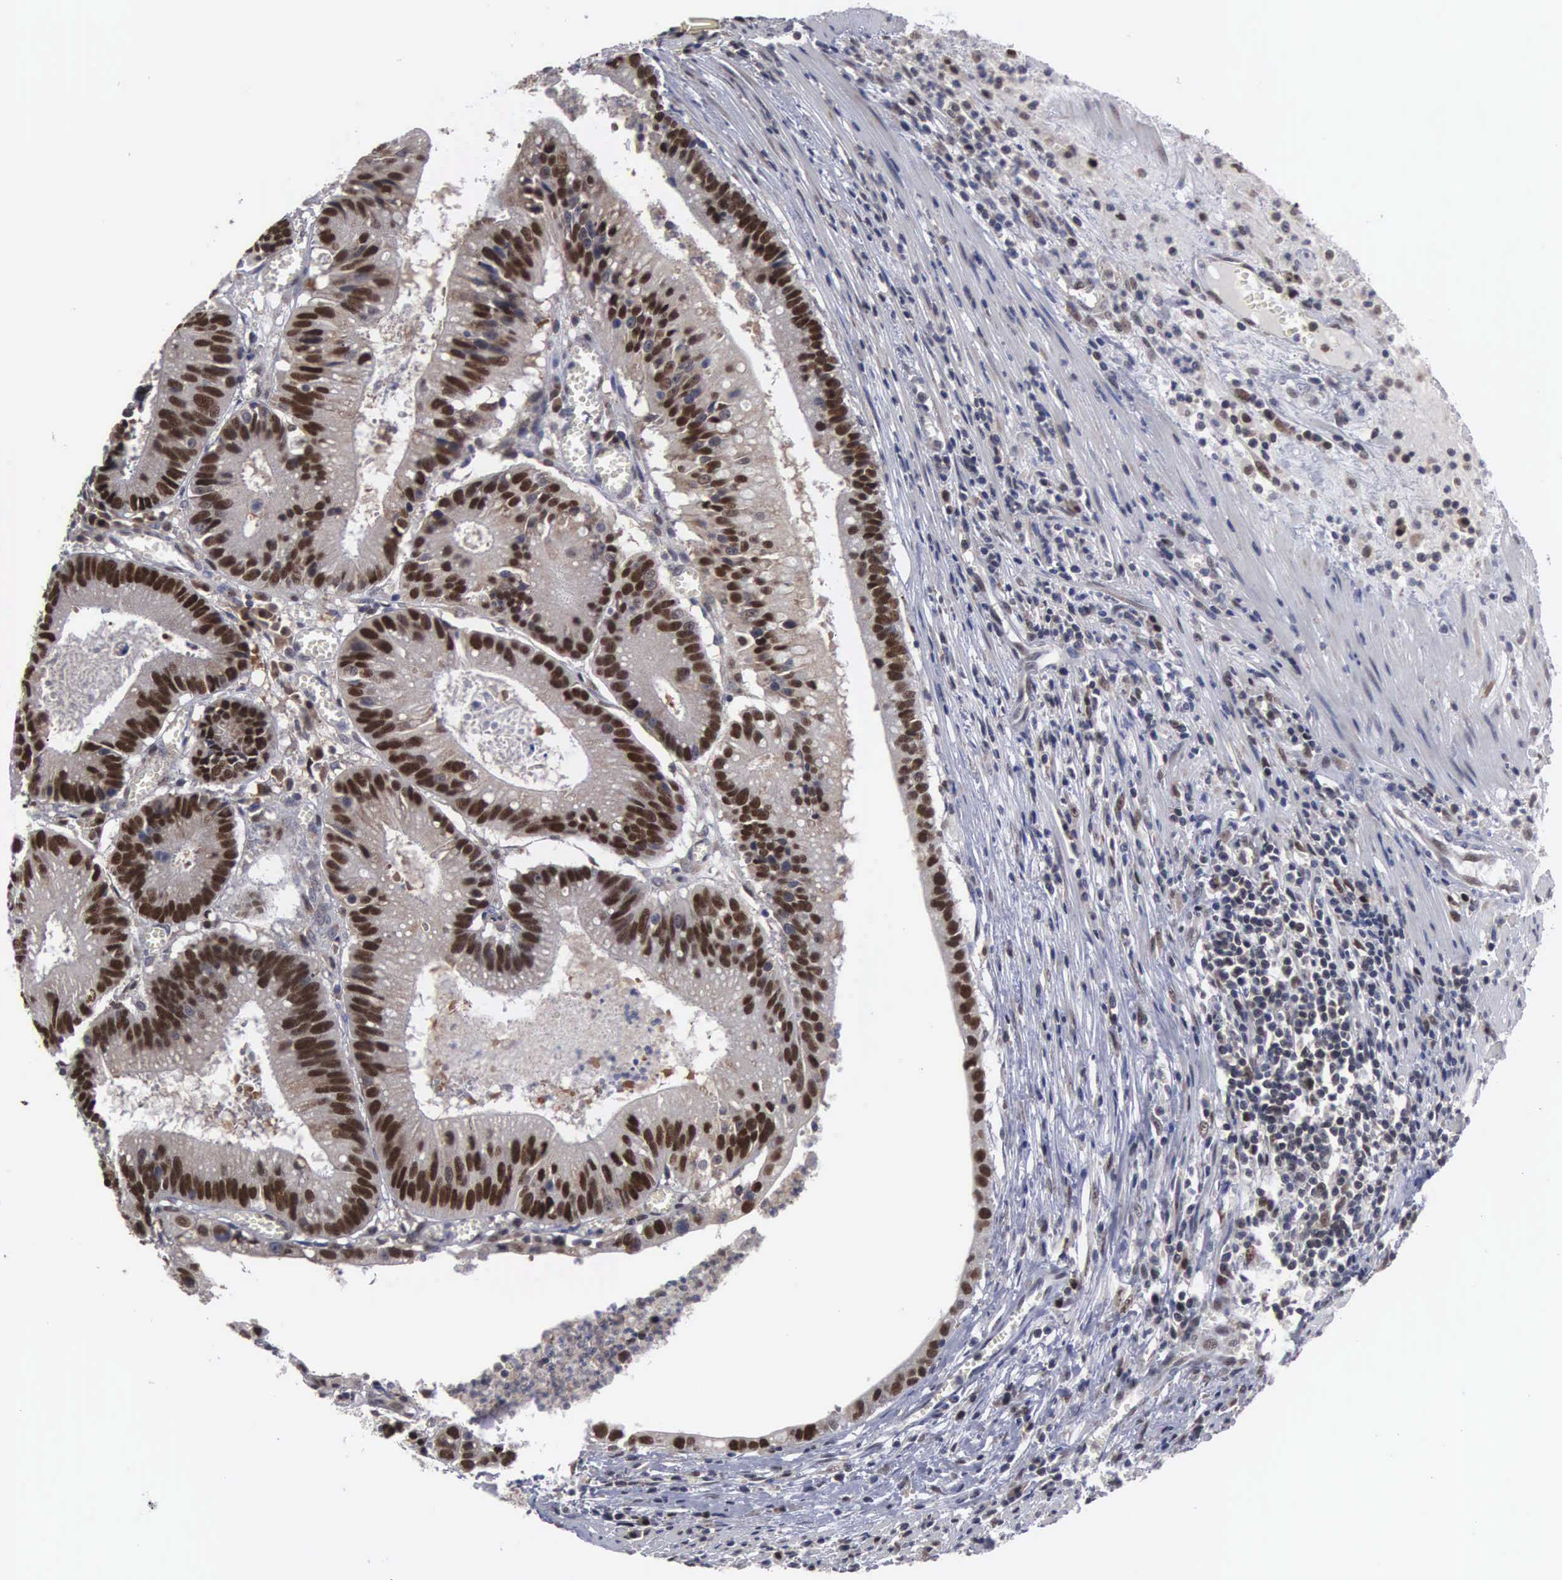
{"staining": {"intensity": "strong", "quantity": ">75%", "location": "nuclear"}, "tissue": "colorectal cancer", "cell_type": "Tumor cells", "image_type": "cancer", "snomed": [{"axis": "morphology", "description": "Adenocarcinoma, NOS"}, {"axis": "topography", "description": "Rectum"}], "caption": "Immunohistochemistry (IHC) of colorectal adenocarcinoma demonstrates high levels of strong nuclear staining in approximately >75% of tumor cells. The staining was performed using DAB (3,3'-diaminobenzidine) to visualize the protein expression in brown, while the nuclei were stained in blue with hematoxylin (Magnification: 20x).", "gene": "TRMT5", "patient": {"sex": "female", "age": 81}}